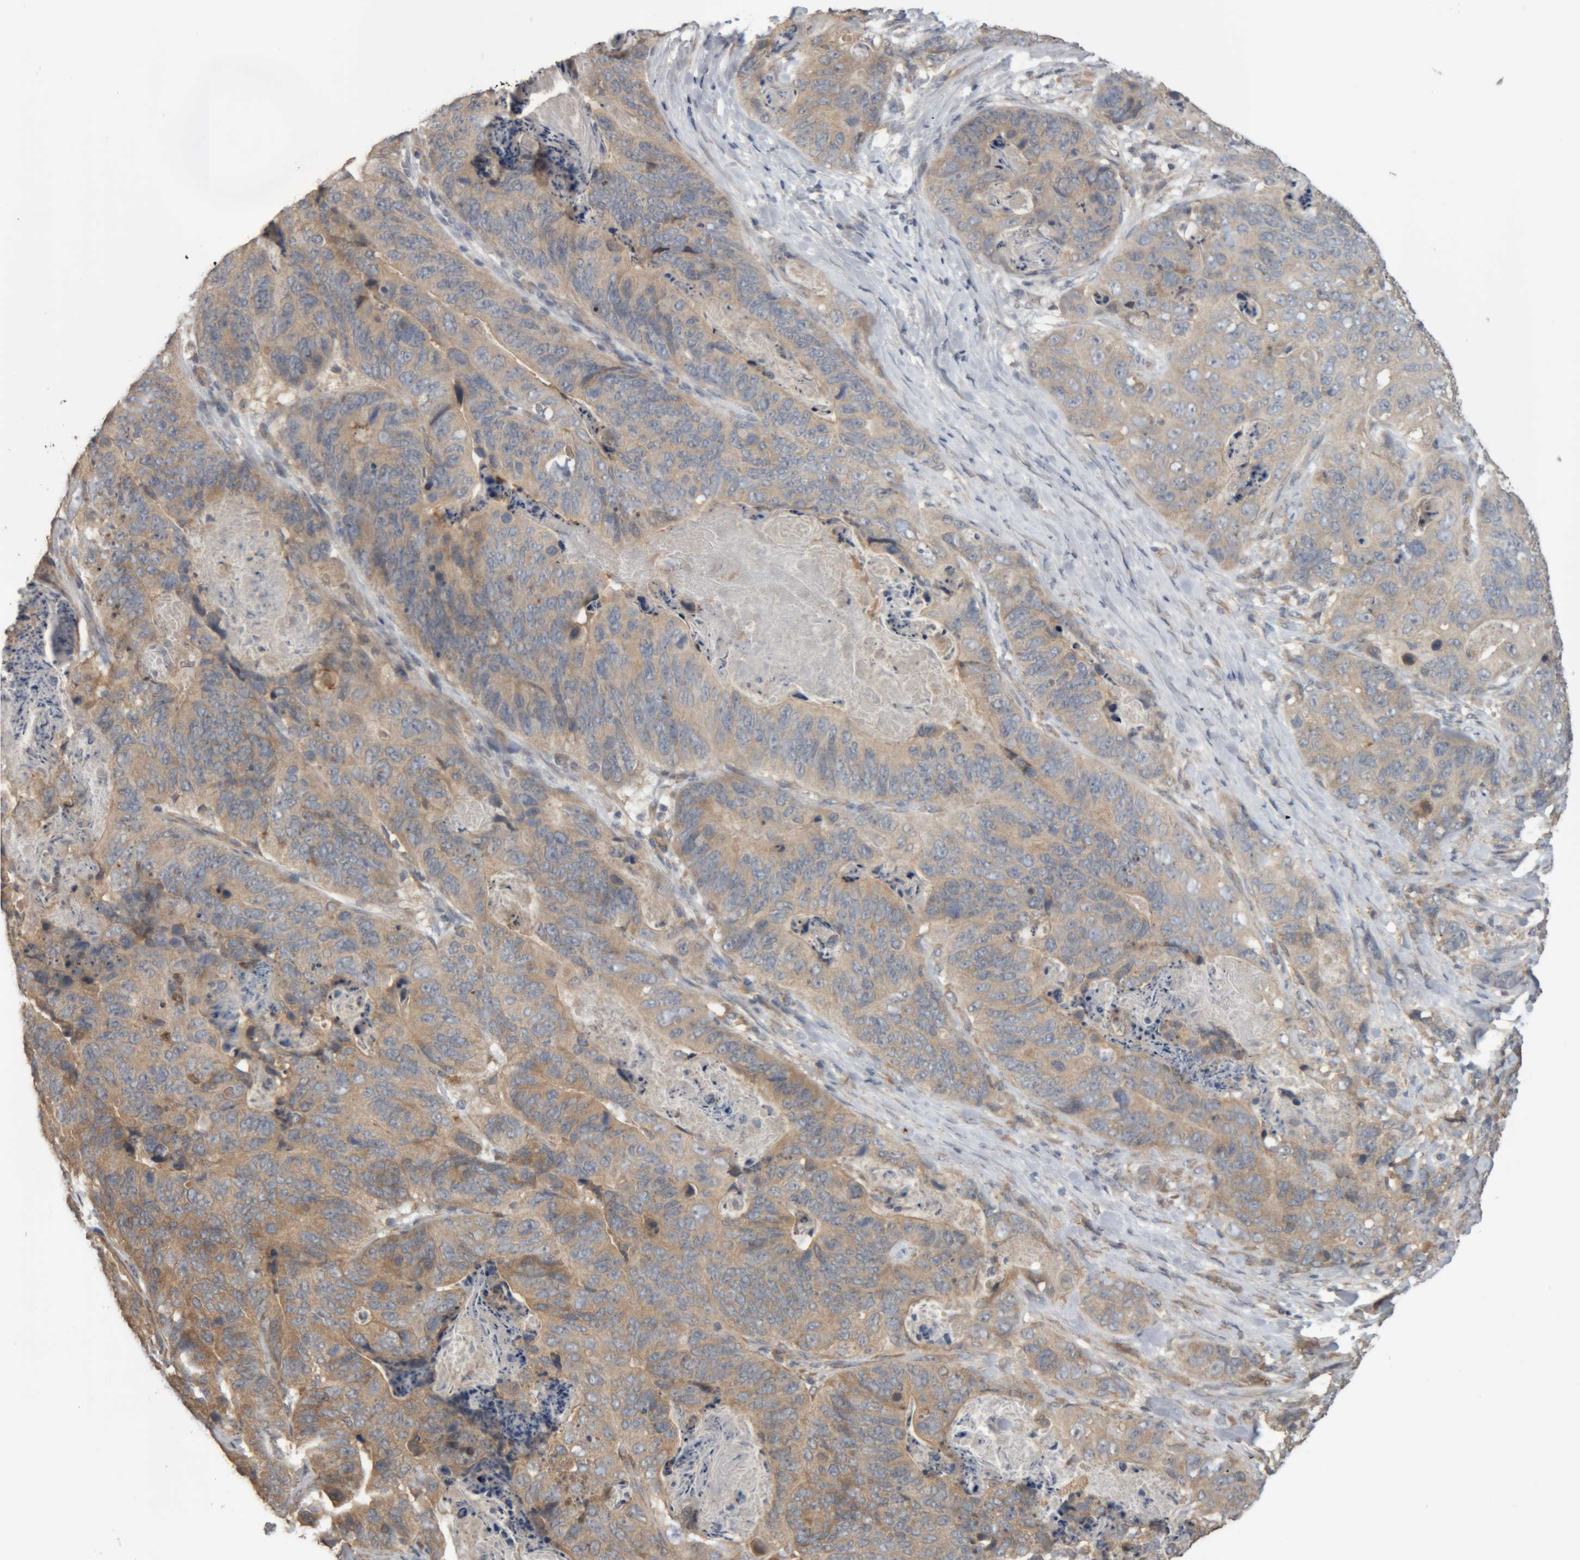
{"staining": {"intensity": "weak", "quantity": "25%-75%", "location": "cytoplasmic/membranous"}, "tissue": "stomach cancer", "cell_type": "Tumor cells", "image_type": "cancer", "snomed": [{"axis": "morphology", "description": "Normal tissue, NOS"}, {"axis": "morphology", "description": "Adenocarcinoma, NOS"}, {"axis": "topography", "description": "Stomach"}], "caption": "Adenocarcinoma (stomach) stained with immunohistochemistry demonstrates weak cytoplasmic/membranous staining in about 25%-75% of tumor cells.", "gene": "TMED7", "patient": {"sex": "female", "age": 89}}